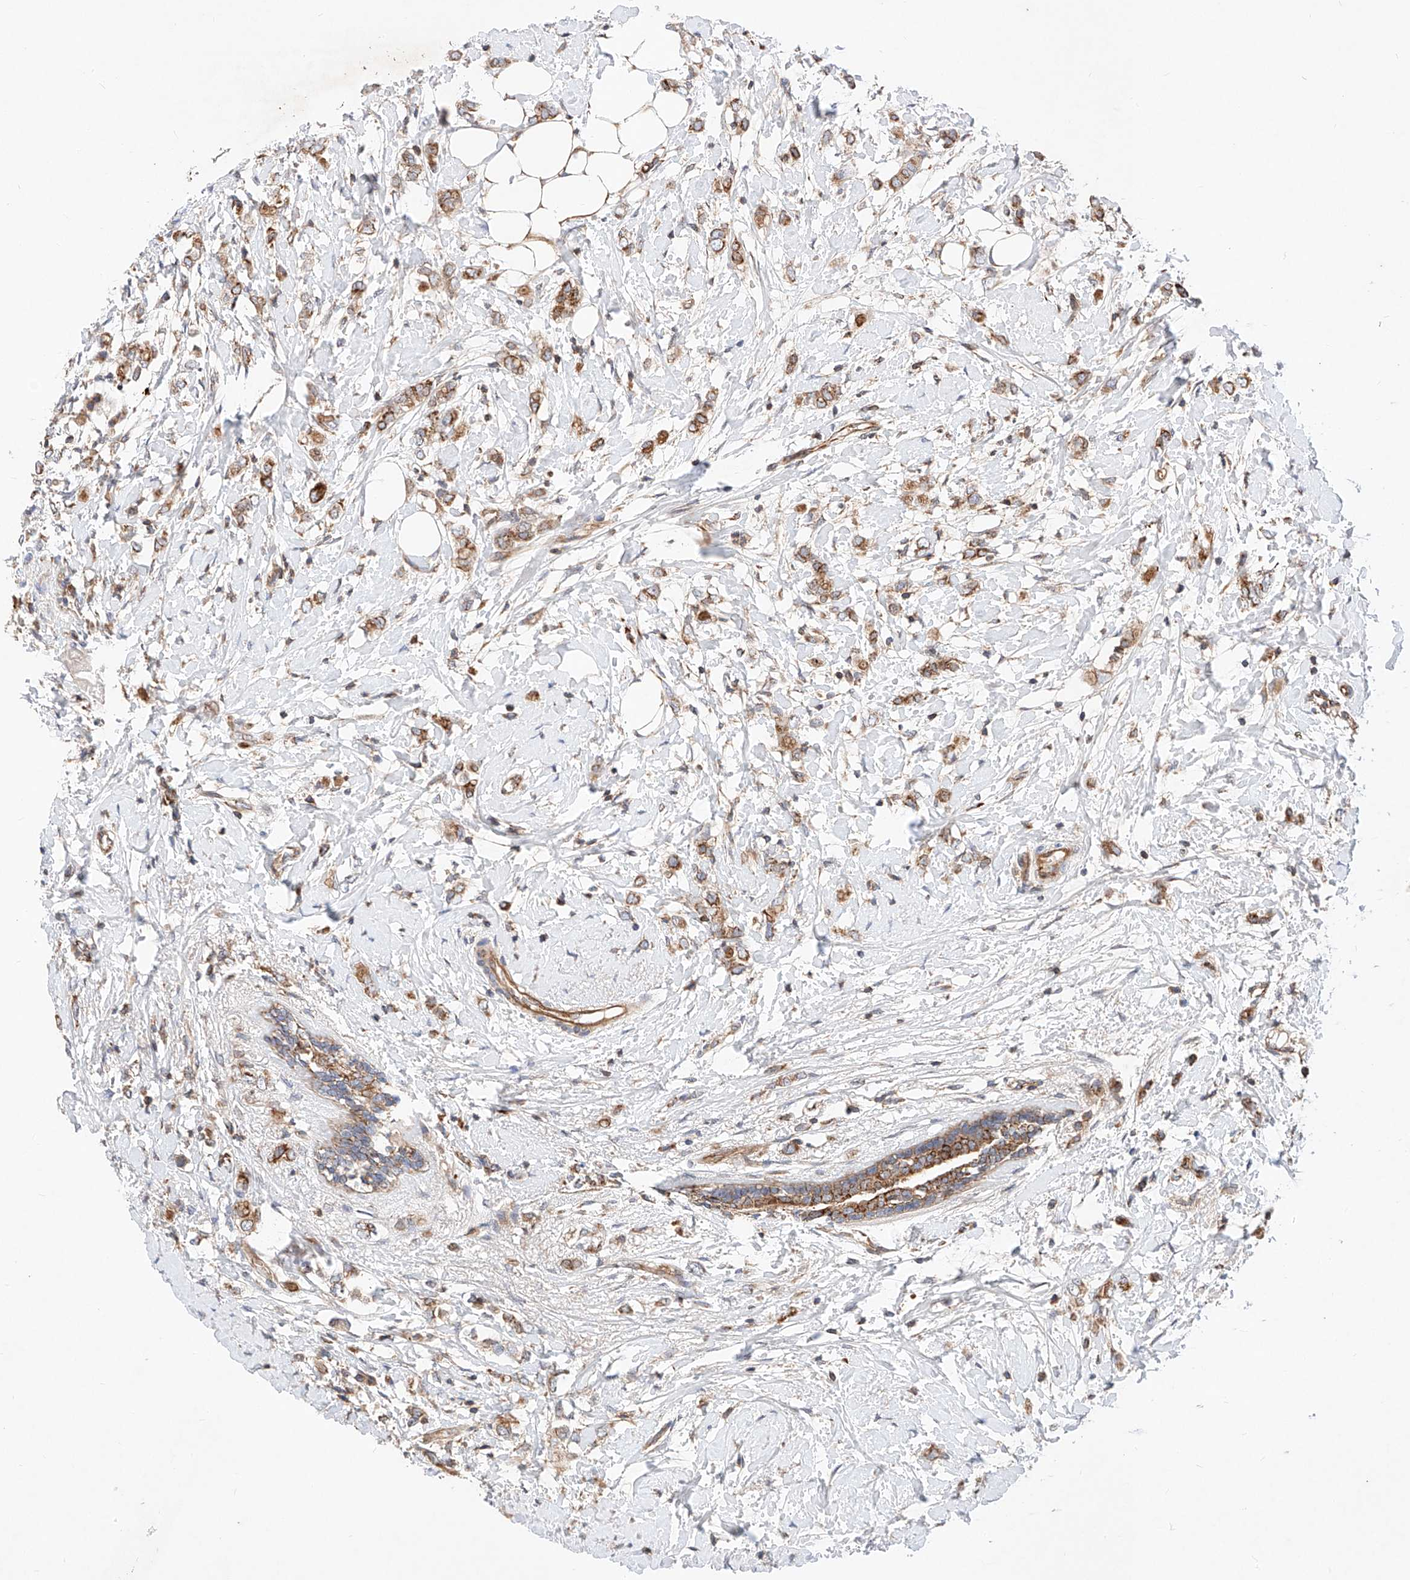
{"staining": {"intensity": "moderate", "quantity": ">75%", "location": "cytoplasmic/membranous"}, "tissue": "breast cancer", "cell_type": "Tumor cells", "image_type": "cancer", "snomed": [{"axis": "morphology", "description": "Normal tissue, NOS"}, {"axis": "morphology", "description": "Lobular carcinoma"}, {"axis": "topography", "description": "Breast"}], "caption": "High-magnification brightfield microscopy of breast cancer stained with DAB (3,3'-diaminobenzidine) (brown) and counterstained with hematoxylin (blue). tumor cells exhibit moderate cytoplasmic/membranous expression is present in about>75% of cells.", "gene": "NR1D1", "patient": {"sex": "female", "age": 47}}